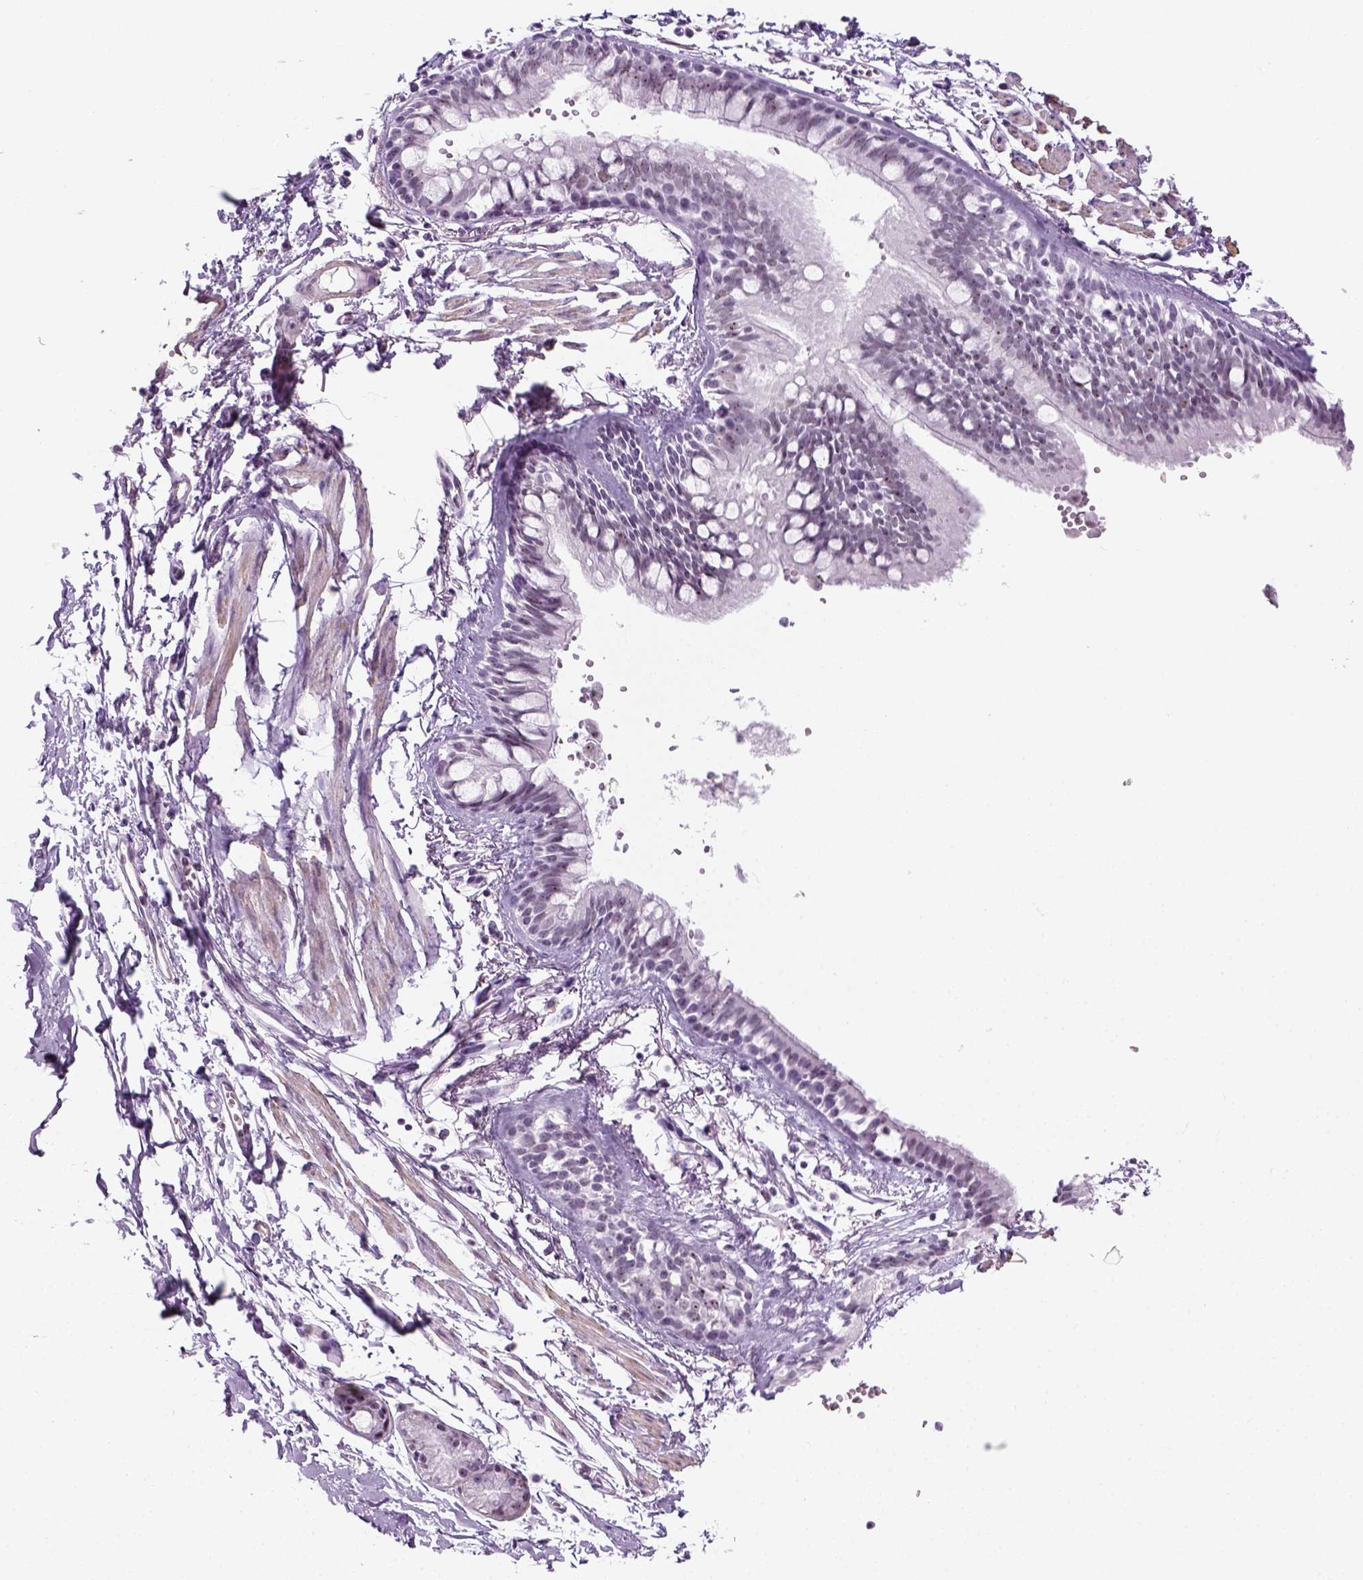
{"staining": {"intensity": "weak", "quantity": "25%-75%", "location": "nuclear"}, "tissue": "bronchus", "cell_type": "Respiratory epithelial cells", "image_type": "normal", "snomed": [{"axis": "morphology", "description": "Normal tissue, NOS"}, {"axis": "topography", "description": "Cartilage tissue"}, {"axis": "topography", "description": "Bronchus"}], "caption": "About 25%-75% of respiratory epithelial cells in benign bronchus demonstrate weak nuclear protein staining as visualized by brown immunohistochemical staining.", "gene": "ZNF865", "patient": {"sex": "female", "age": 59}}